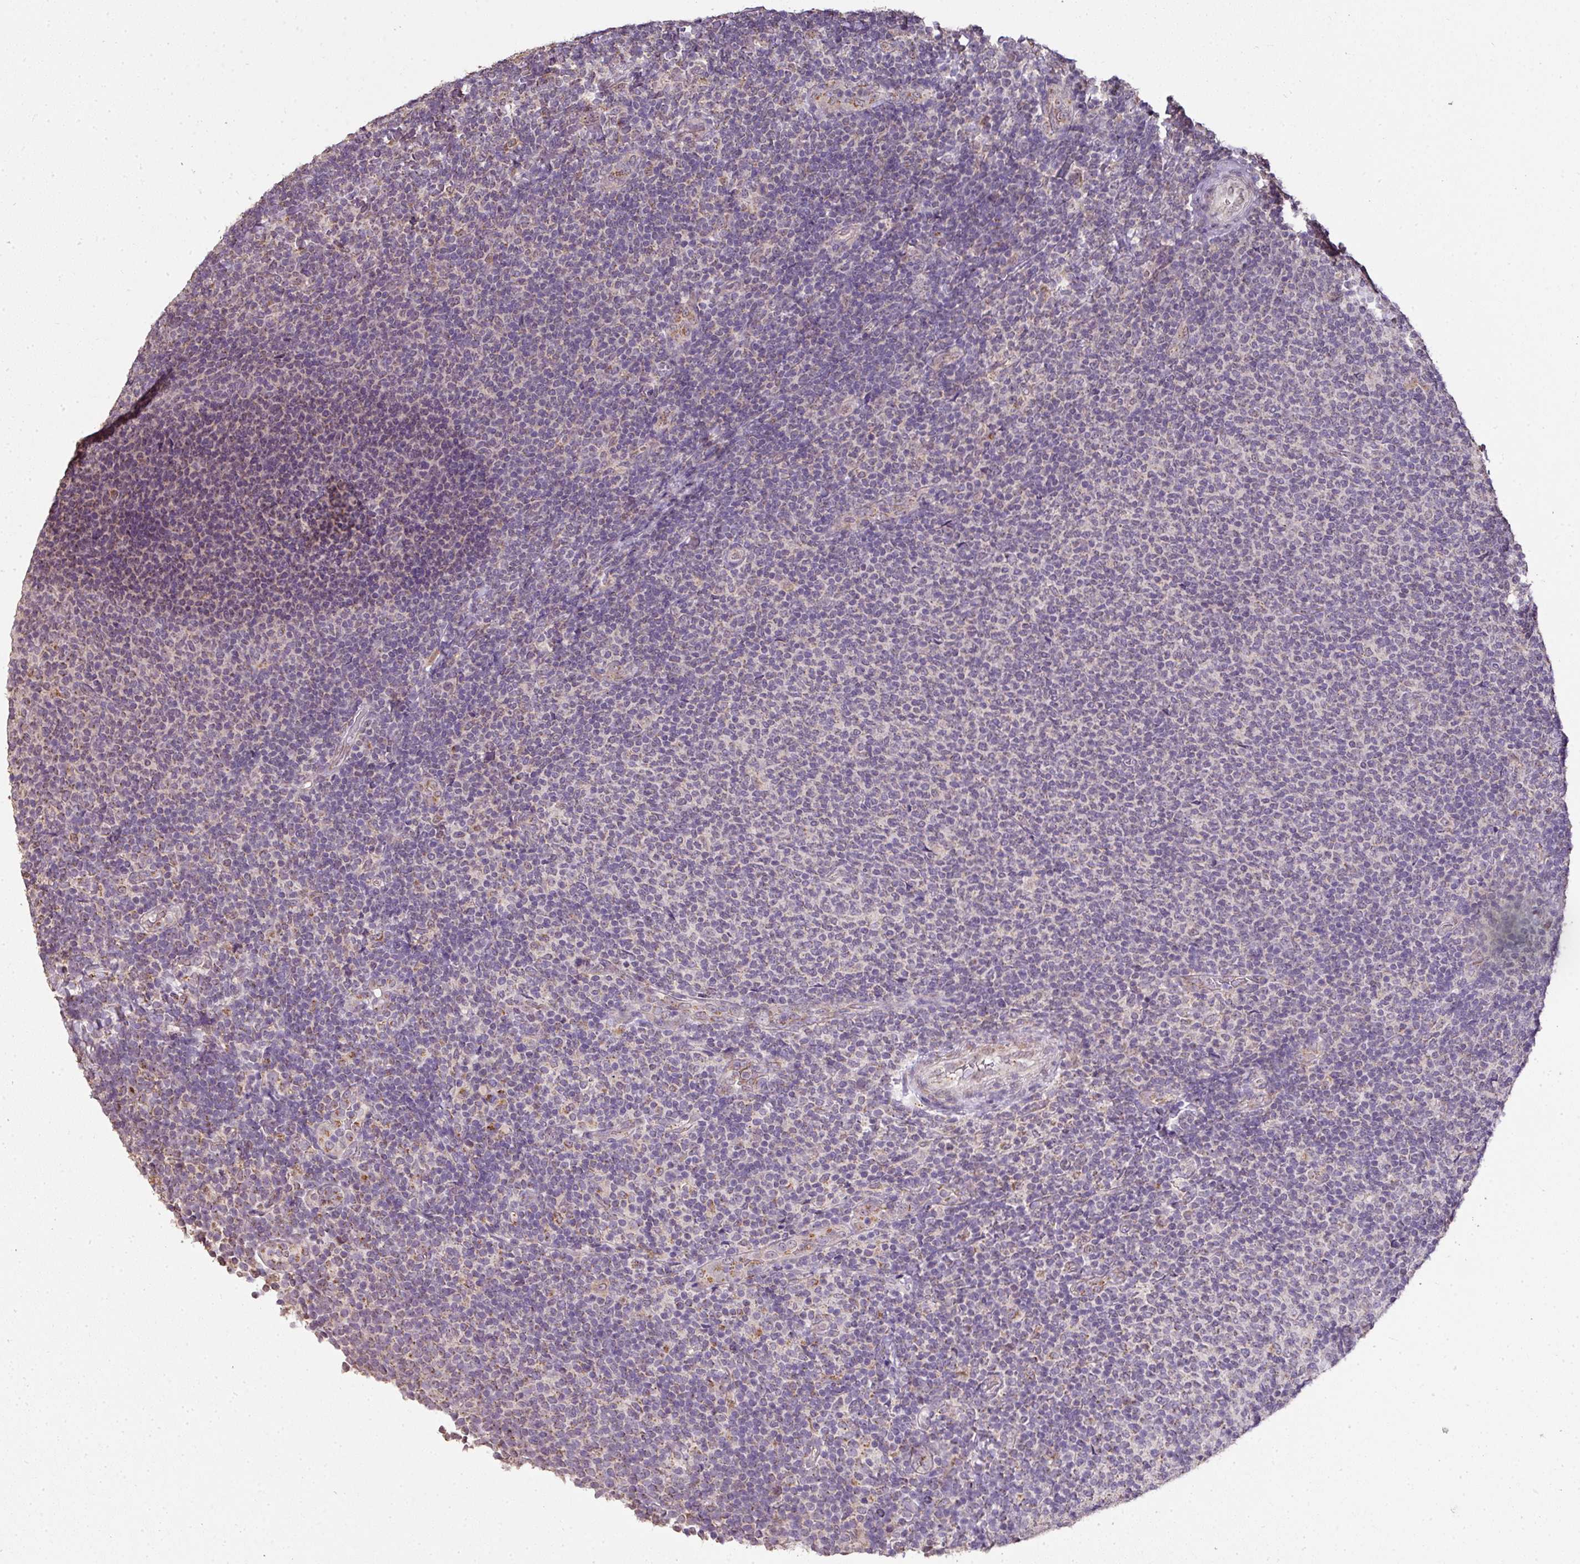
{"staining": {"intensity": "negative", "quantity": "none", "location": "none"}, "tissue": "lymphoma", "cell_type": "Tumor cells", "image_type": "cancer", "snomed": [{"axis": "morphology", "description": "Malignant lymphoma, non-Hodgkin's type, Low grade"}, {"axis": "topography", "description": "Lymph node"}], "caption": "Protein analysis of malignant lymphoma, non-Hodgkin's type (low-grade) exhibits no significant expression in tumor cells.", "gene": "JPH2", "patient": {"sex": "male", "age": 52}}